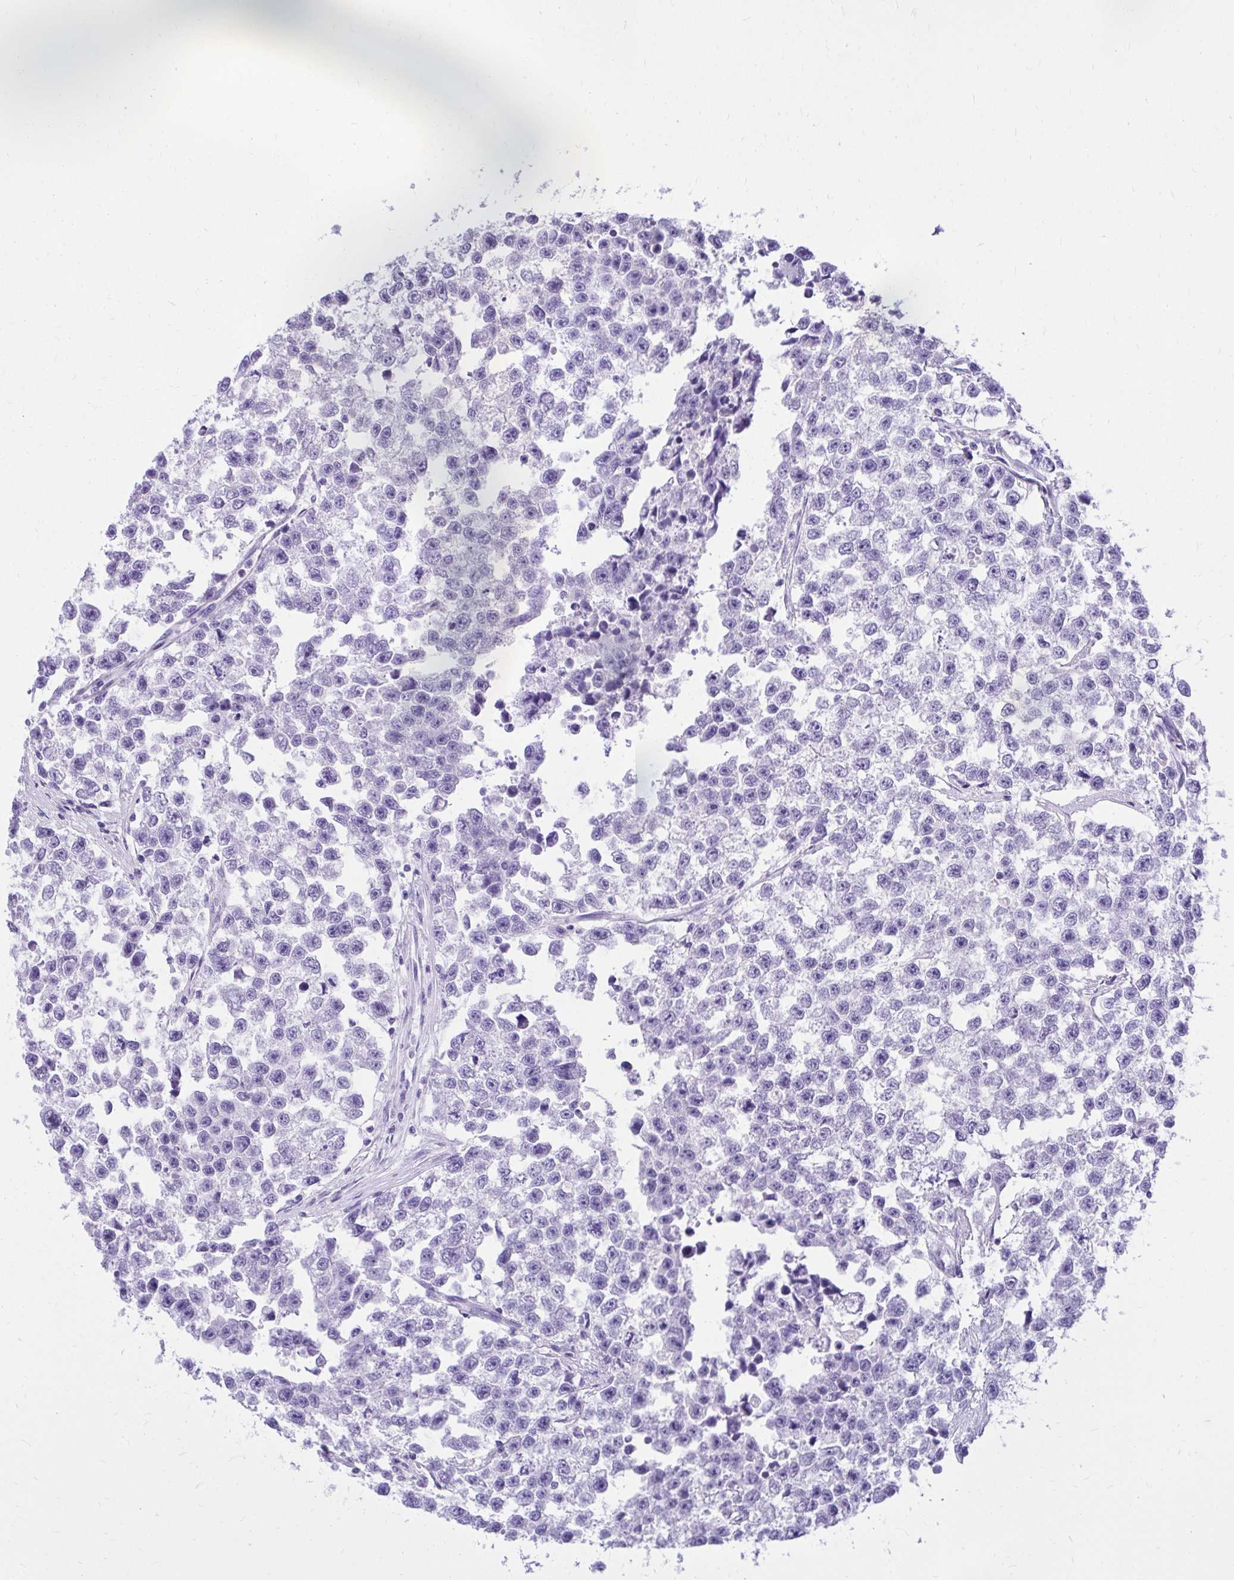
{"staining": {"intensity": "negative", "quantity": "none", "location": "none"}, "tissue": "testis cancer", "cell_type": "Tumor cells", "image_type": "cancer", "snomed": [{"axis": "morphology", "description": "Seminoma, NOS"}, {"axis": "topography", "description": "Testis"}], "caption": "IHC photomicrograph of neoplastic tissue: testis cancer stained with DAB (3,3'-diaminobenzidine) demonstrates no significant protein positivity in tumor cells. (DAB IHC, high magnification).", "gene": "PELI3", "patient": {"sex": "male", "age": 26}}